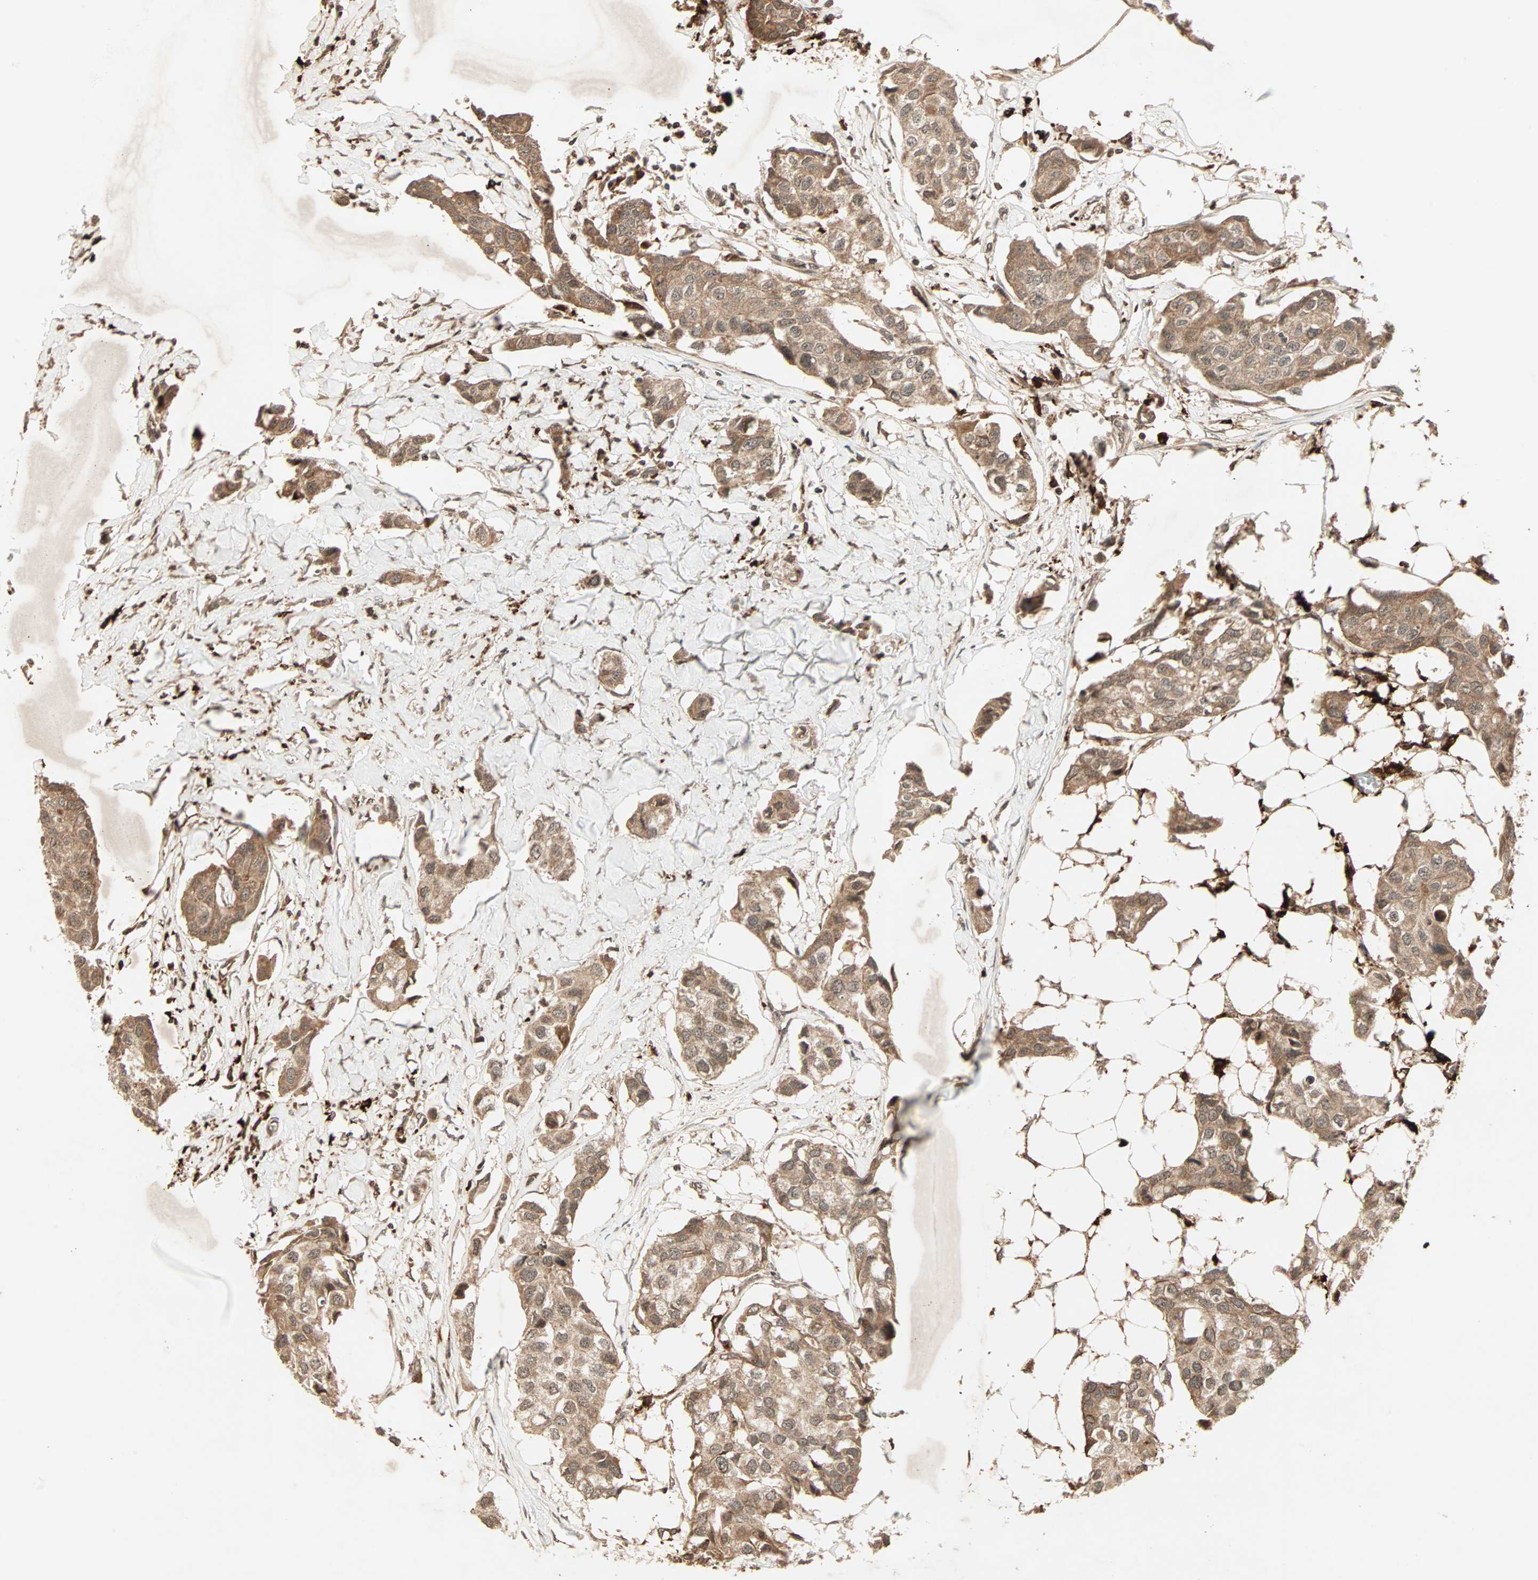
{"staining": {"intensity": "moderate", "quantity": ">75%", "location": "cytoplasmic/membranous"}, "tissue": "breast cancer", "cell_type": "Tumor cells", "image_type": "cancer", "snomed": [{"axis": "morphology", "description": "Duct carcinoma"}, {"axis": "topography", "description": "Breast"}], "caption": "Moderate cytoplasmic/membranous protein staining is seen in approximately >75% of tumor cells in breast invasive ductal carcinoma. The staining is performed using DAB brown chromogen to label protein expression. The nuclei are counter-stained blue using hematoxylin.", "gene": "RFFL", "patient": {"sex": "female", "age": 80}}